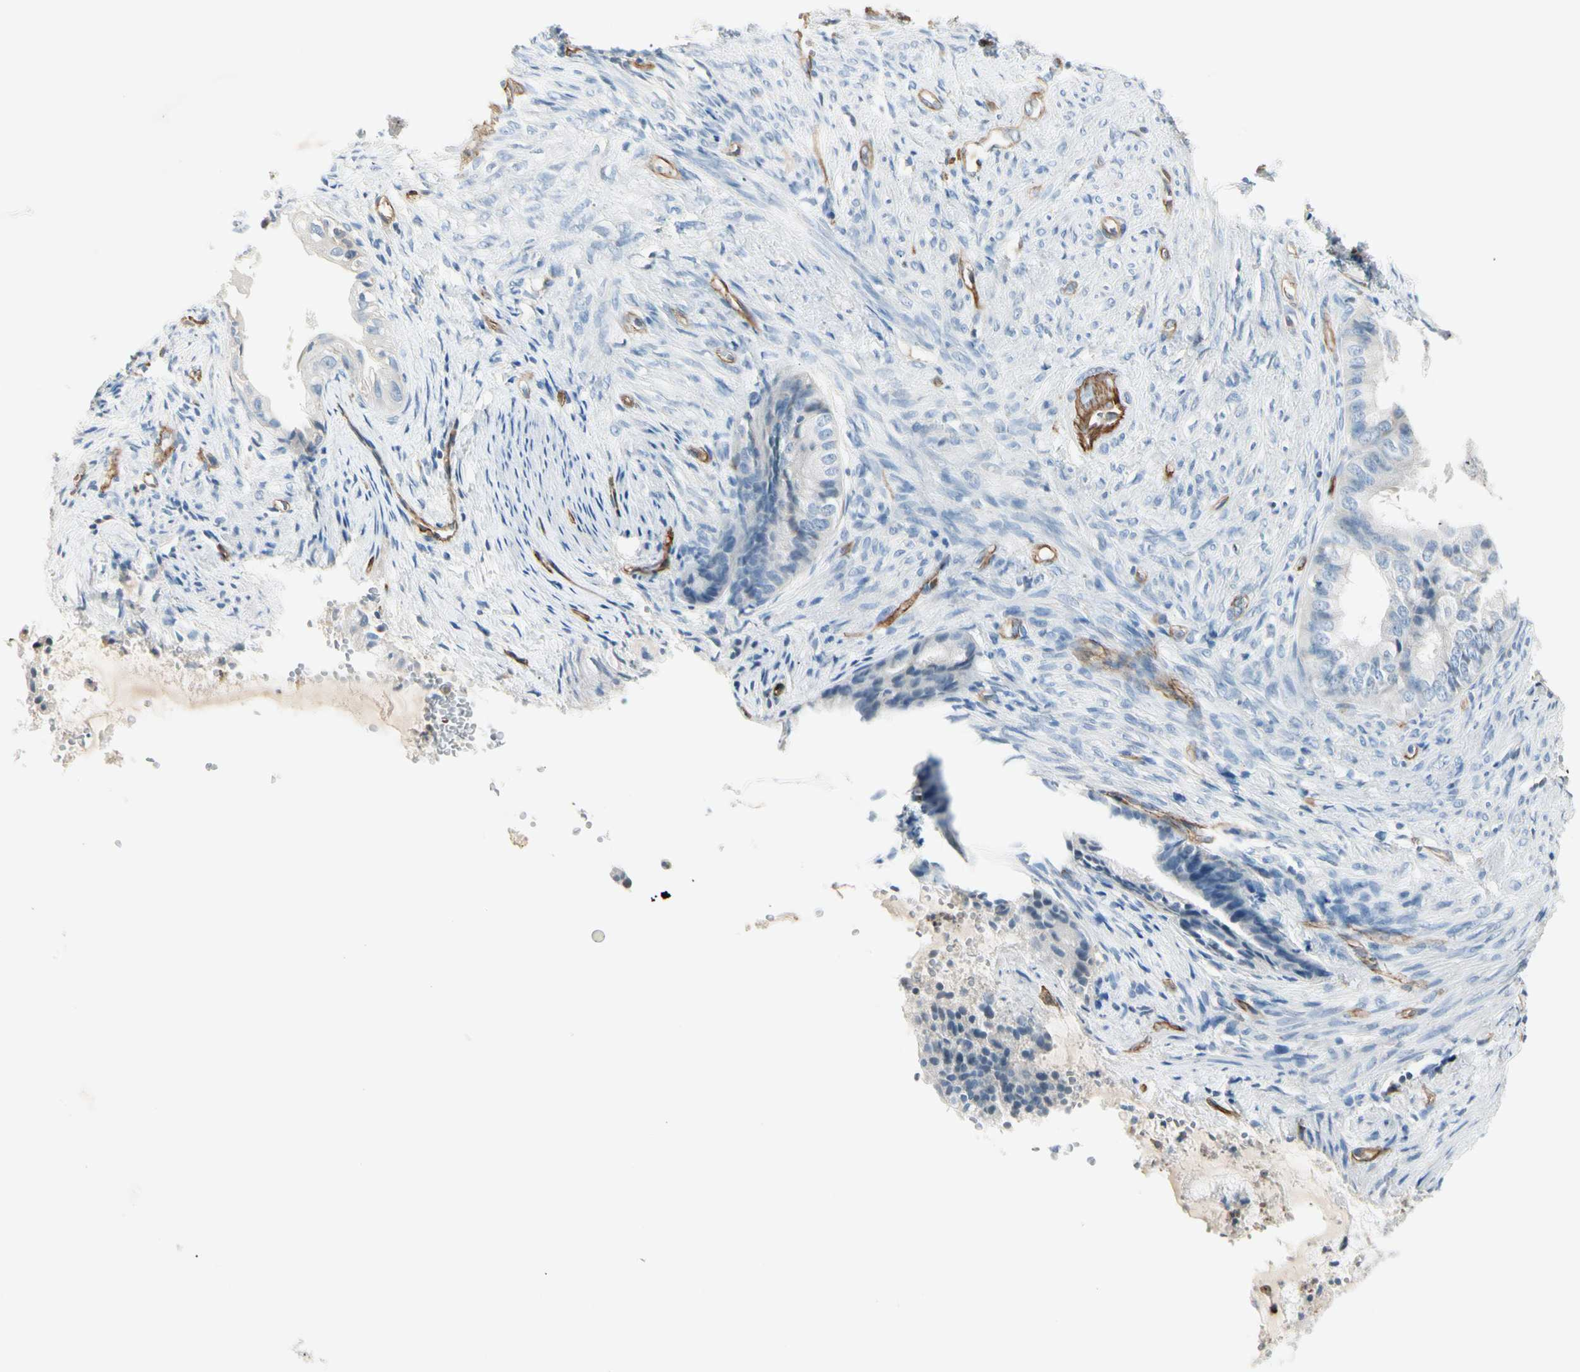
{"staining": {"intensity": "negative", "quantity": "none", "location": "none"}, "tissue": "endometrial cancer", "cell_type": "Tumor cells", "image_type": "cancer", "snomed": [{"axis": "morphology", "description": "Adenocarcinoma, NOS"}, {"axis": "topography", "description": "Endometrium"}], "caption": "The image displays no staining of tumor cells in endometrial cancer (adenocarcinoma).", "gene": "CD93", "patient": {"sex": "female", "age": 86}}